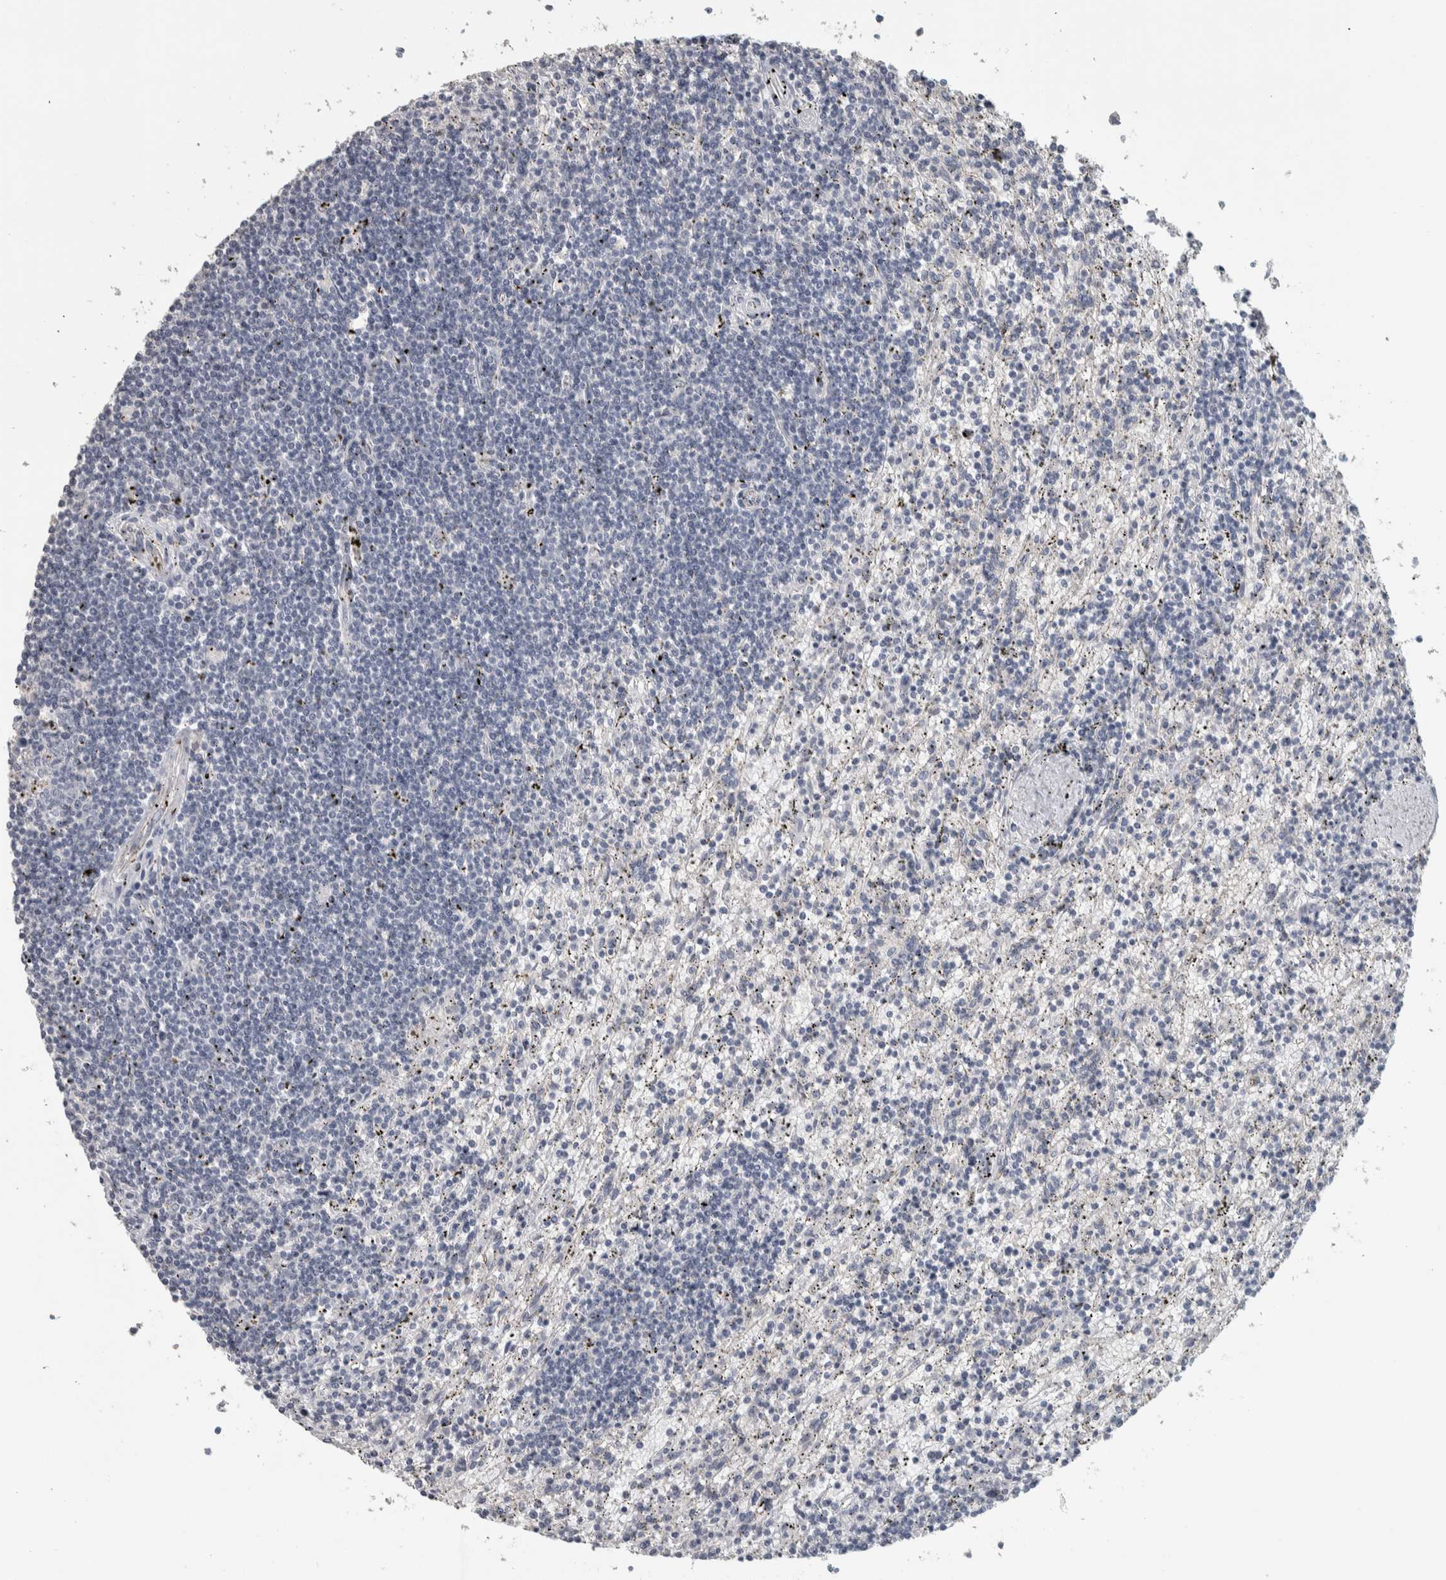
{"staining": {"intensity": "negative", "quantity": "none", "location": "none"}, "tissue": "lymphoma", "cell_type": "Tumor cells", "image_type": "cancer", "snomed": [{"axis": "morphology", "description": "Malignant lymphoma, non-Hodgkin's type, Low grade"}, {"axis": "topography", "description": "Spleen"}], "caption": "There is no significant expression in tumor cells of low-grade malignant lymphoma, non-Hodgkin's type.", "gene": "DCAF10", "patient": {"sex": "male", "age": 76}}